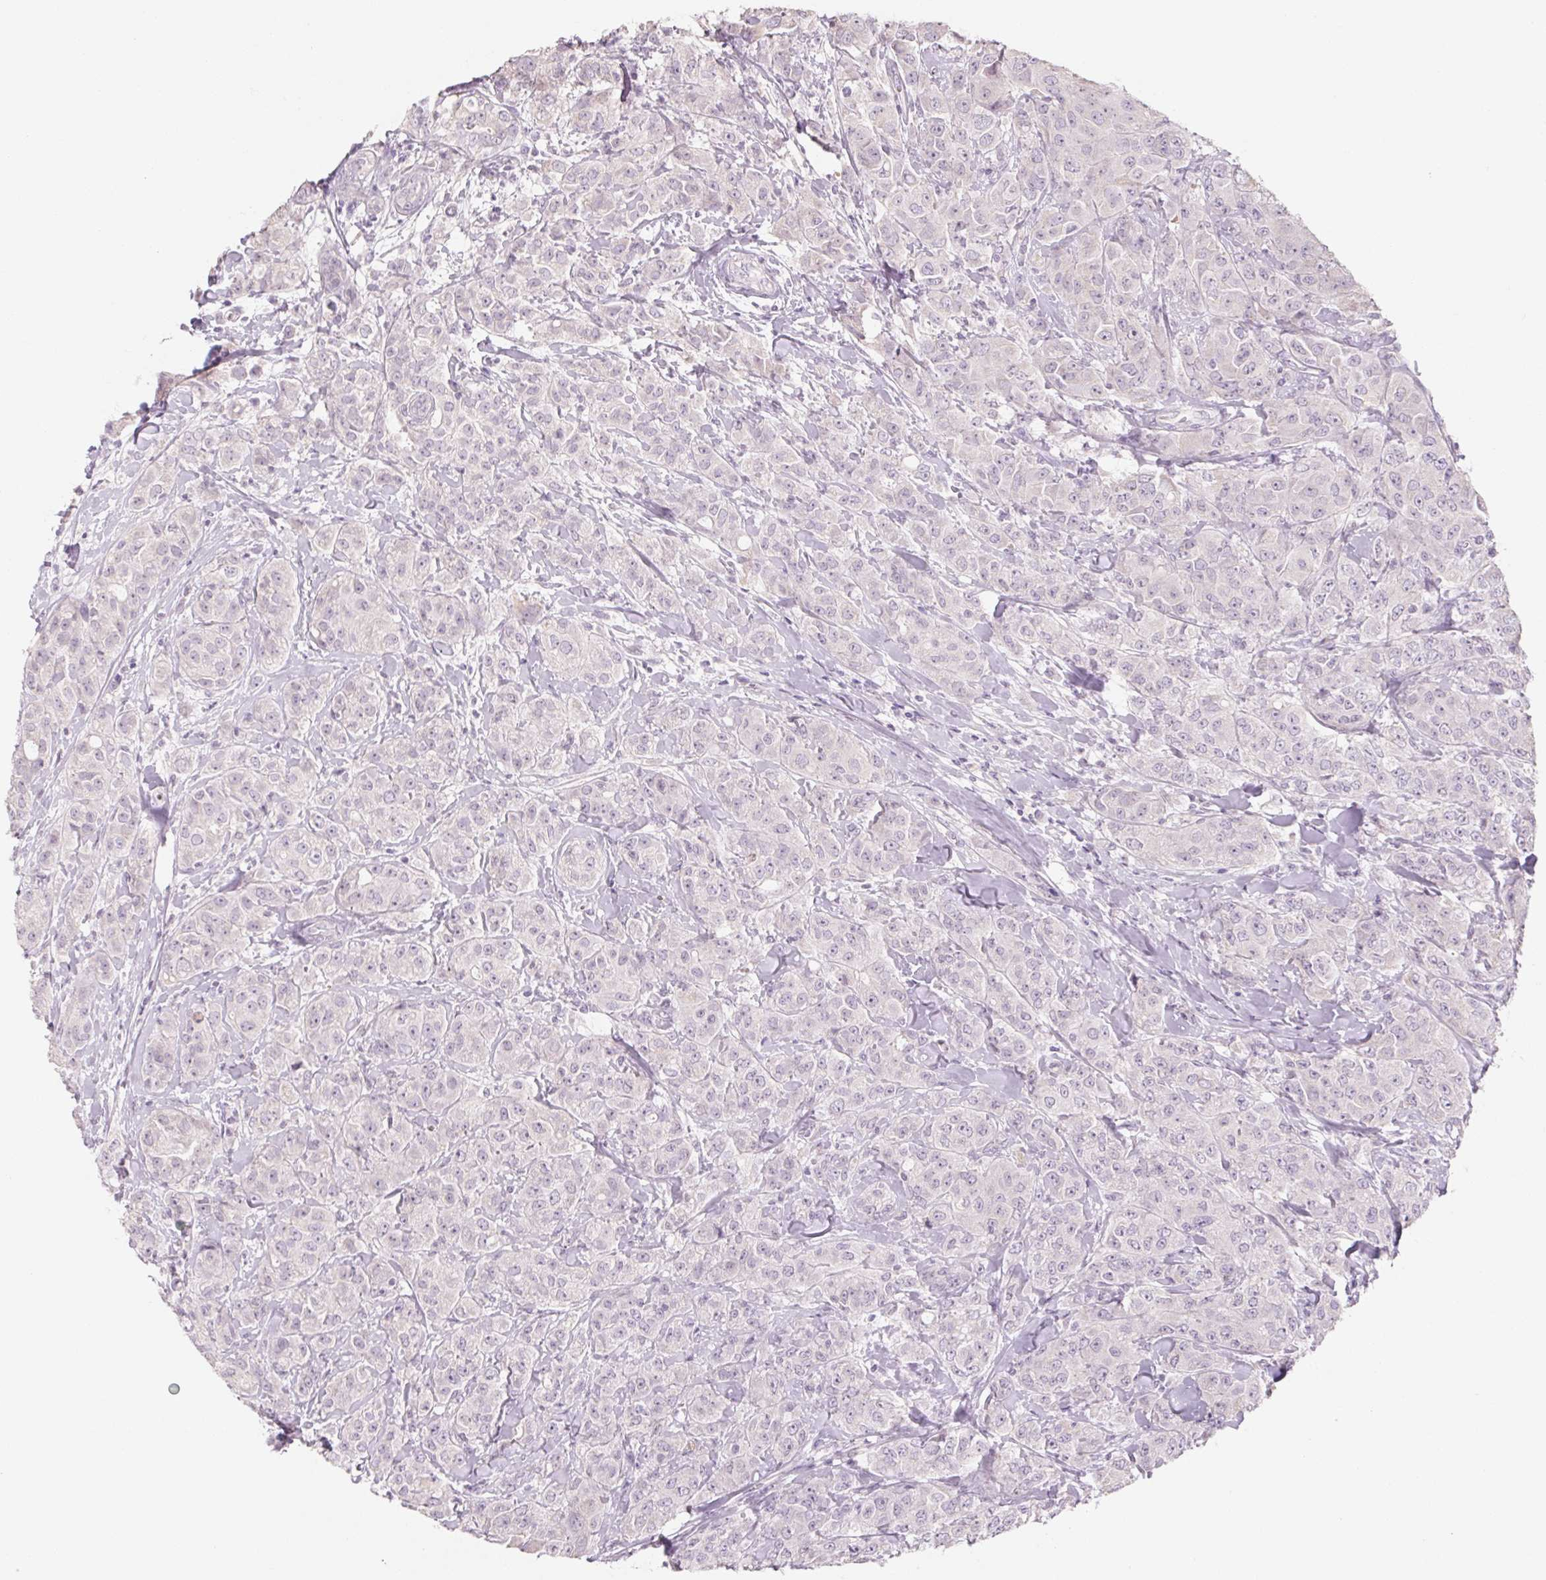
{"staining": {"intensity": "negative", "quantity": "none", "location": "none"}, "tissue": "breast cancer", "cell_type": "Tumor cells", "image_type": "cancer", "snomed": [{"axis": "morphology", "description": "Normal tissue, NOS"}, {"axis": "morphology", "description": "Duct carcinoma"}, {"axis": "topography", "description": "Breast"}], "caption": "Immunohistochemistry histopathology image of neoplastic tissue: breast invasive ductal carcinoma stained with DAB reveals no significant protein expression in tumor cells.", "gene": "POU1F1", "patient": {"sex": "female", "age": 43}}